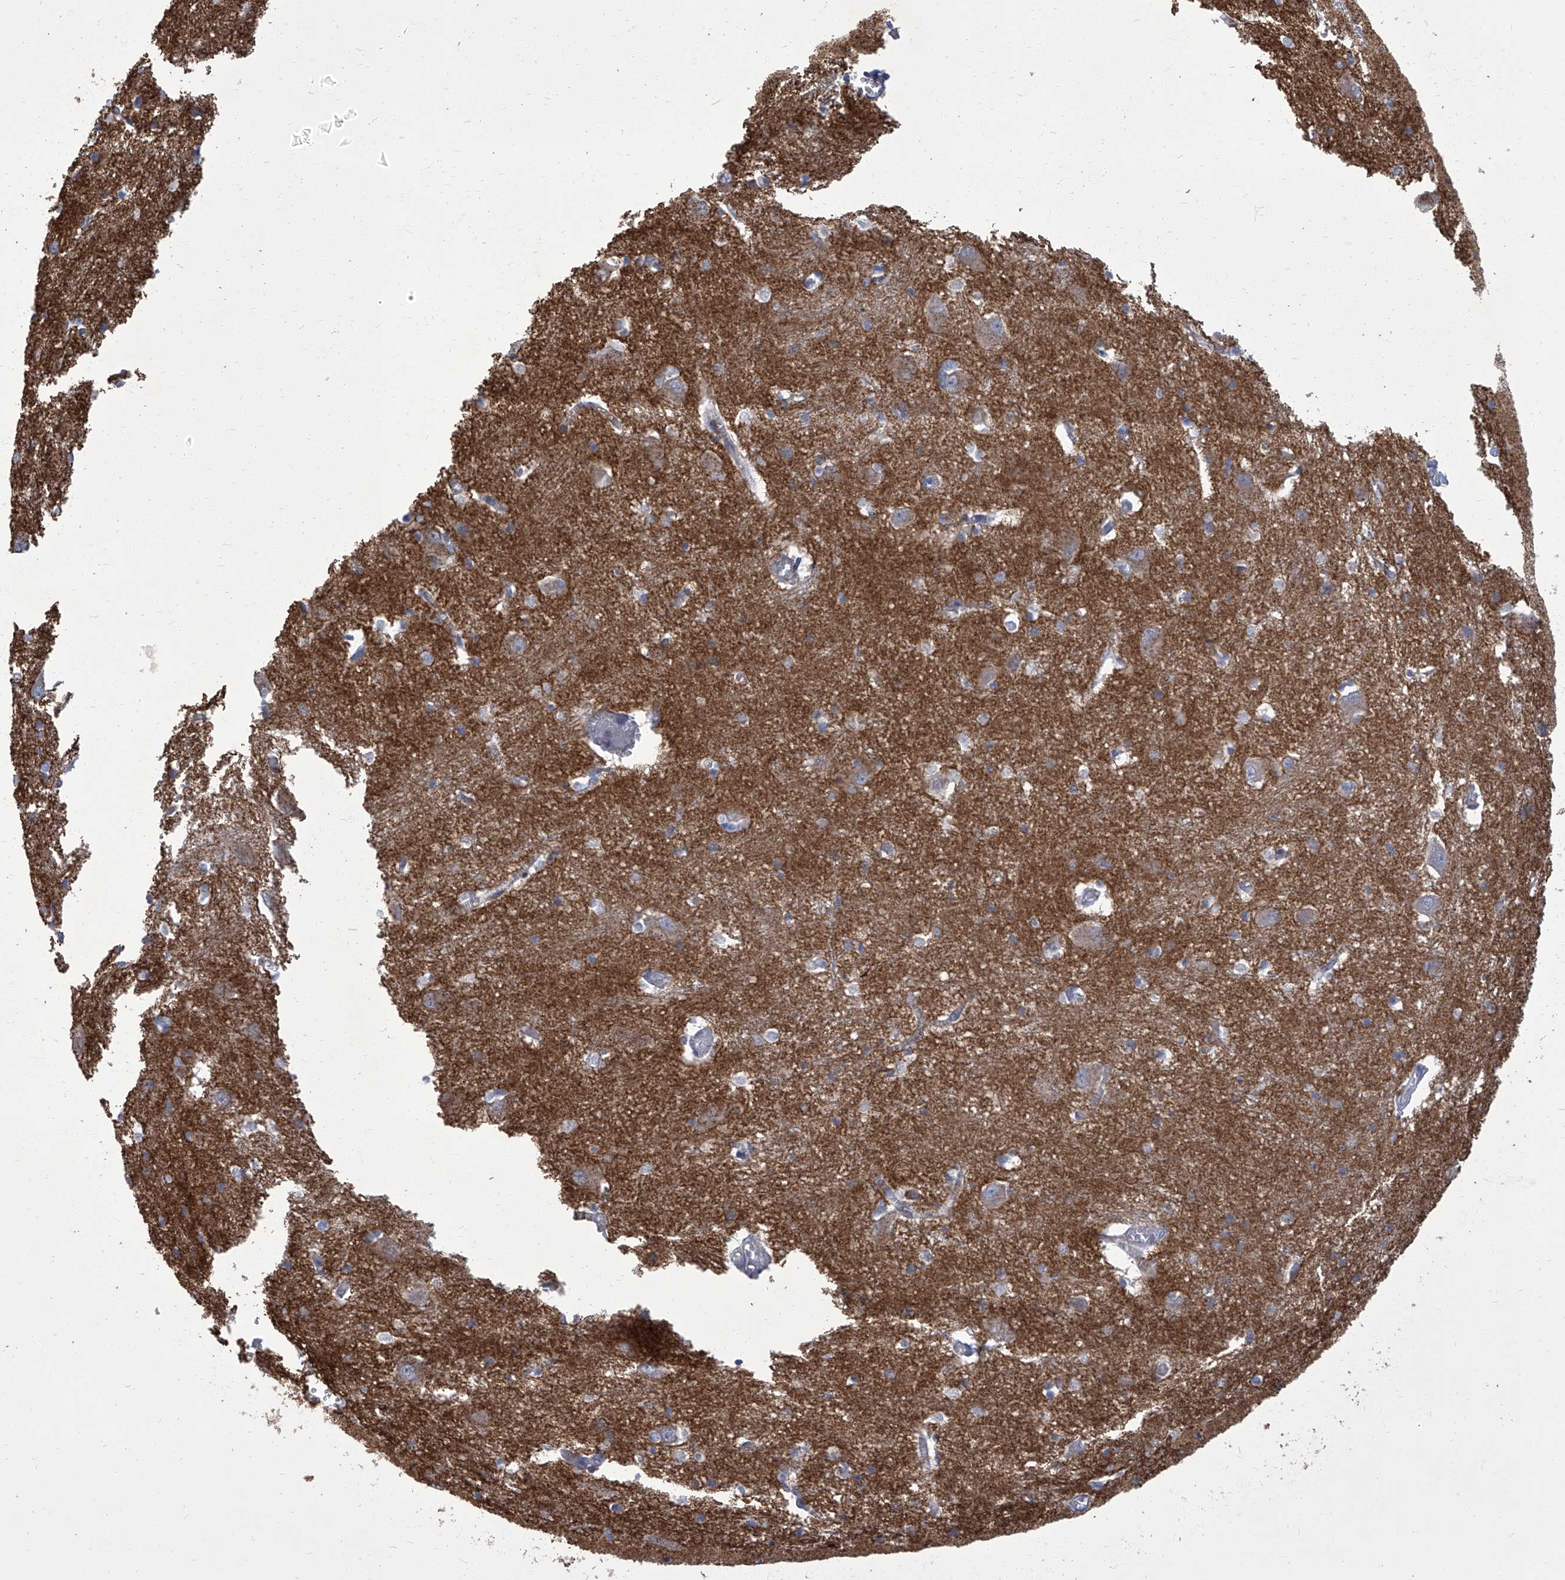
{"staining": {"intensity": "weak", "quantity": "<25%", "location": "cytoplasmic/membranous"}, "tissue": "caudate", "cell_type": "Glial cells", "image_type": "normal", "snomed": [{"axis": "morphology", "description": "Normal tissue, NOS"}, {"axis": "topography", "description": "Lateral ventricle wall"}], "caption": "Immunohistochemistry (IHC) image of normal caudate: caudate stained with DAB reveals no significant protein expression in glial cells.", "gene": "PARD3", "patient": {"sex": "male", "age": 37}}